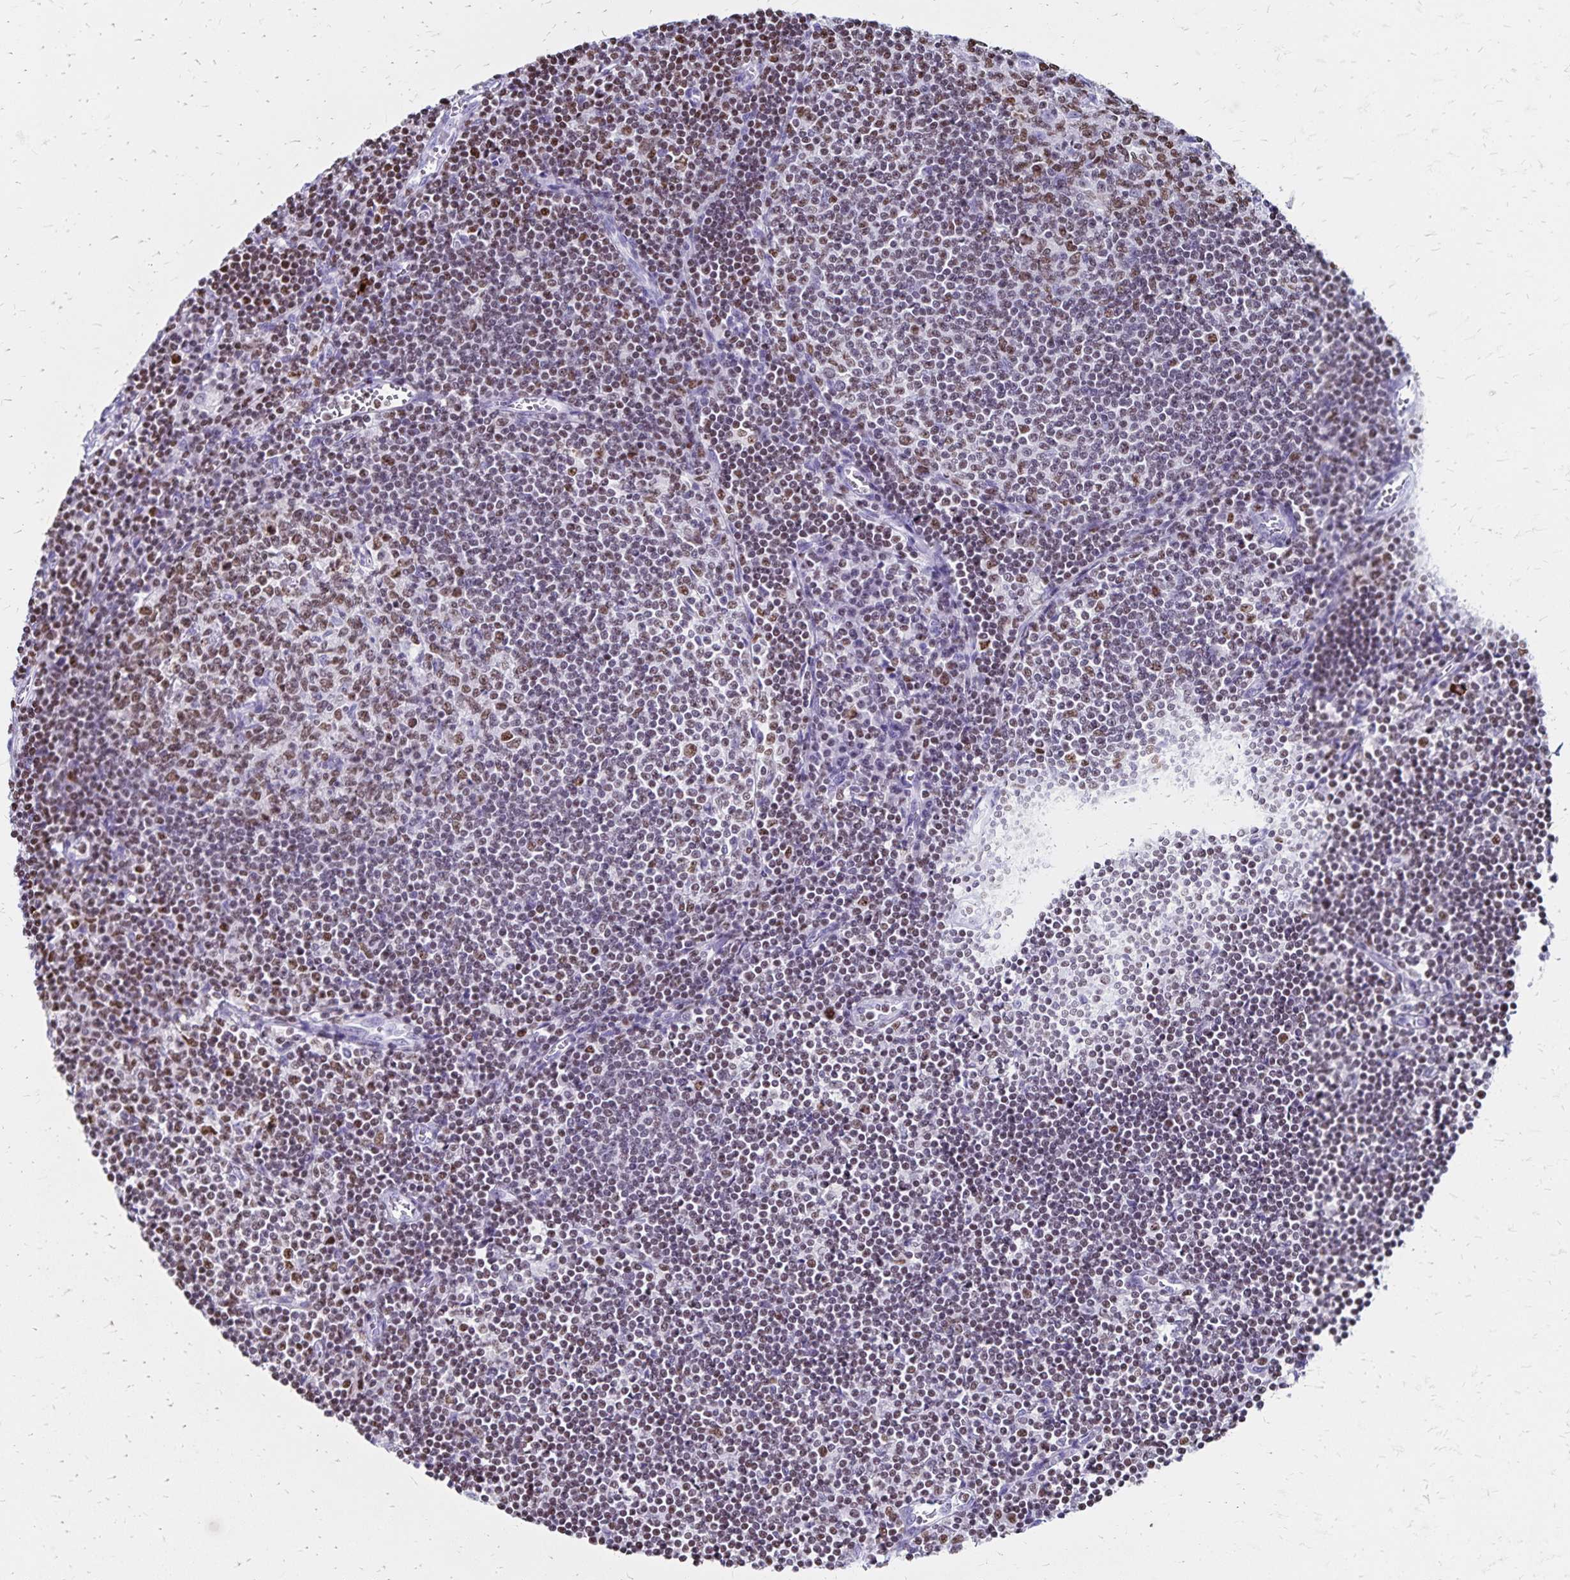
{"staining": {"intensity": "weak", "quantity": "25%-75%", "location": "nuclear"}, "tissue": "lymph node", "cell_type": "Germinal center cells", "image_type": "normal", "snomed": [{"axis": "morphology", "description": "Normal tissue, NOS"}, {"axis": "topography", "description": "Lymph node"}], "caption": "Immunohistochemistry (IHC) of unremarkable lymph node demonstrates low levels of weak nuclear positivity in about 25%-75% of germinal center cells.", "gene": "IKZF1", "patient": {"sex": "male", "age": 67}}